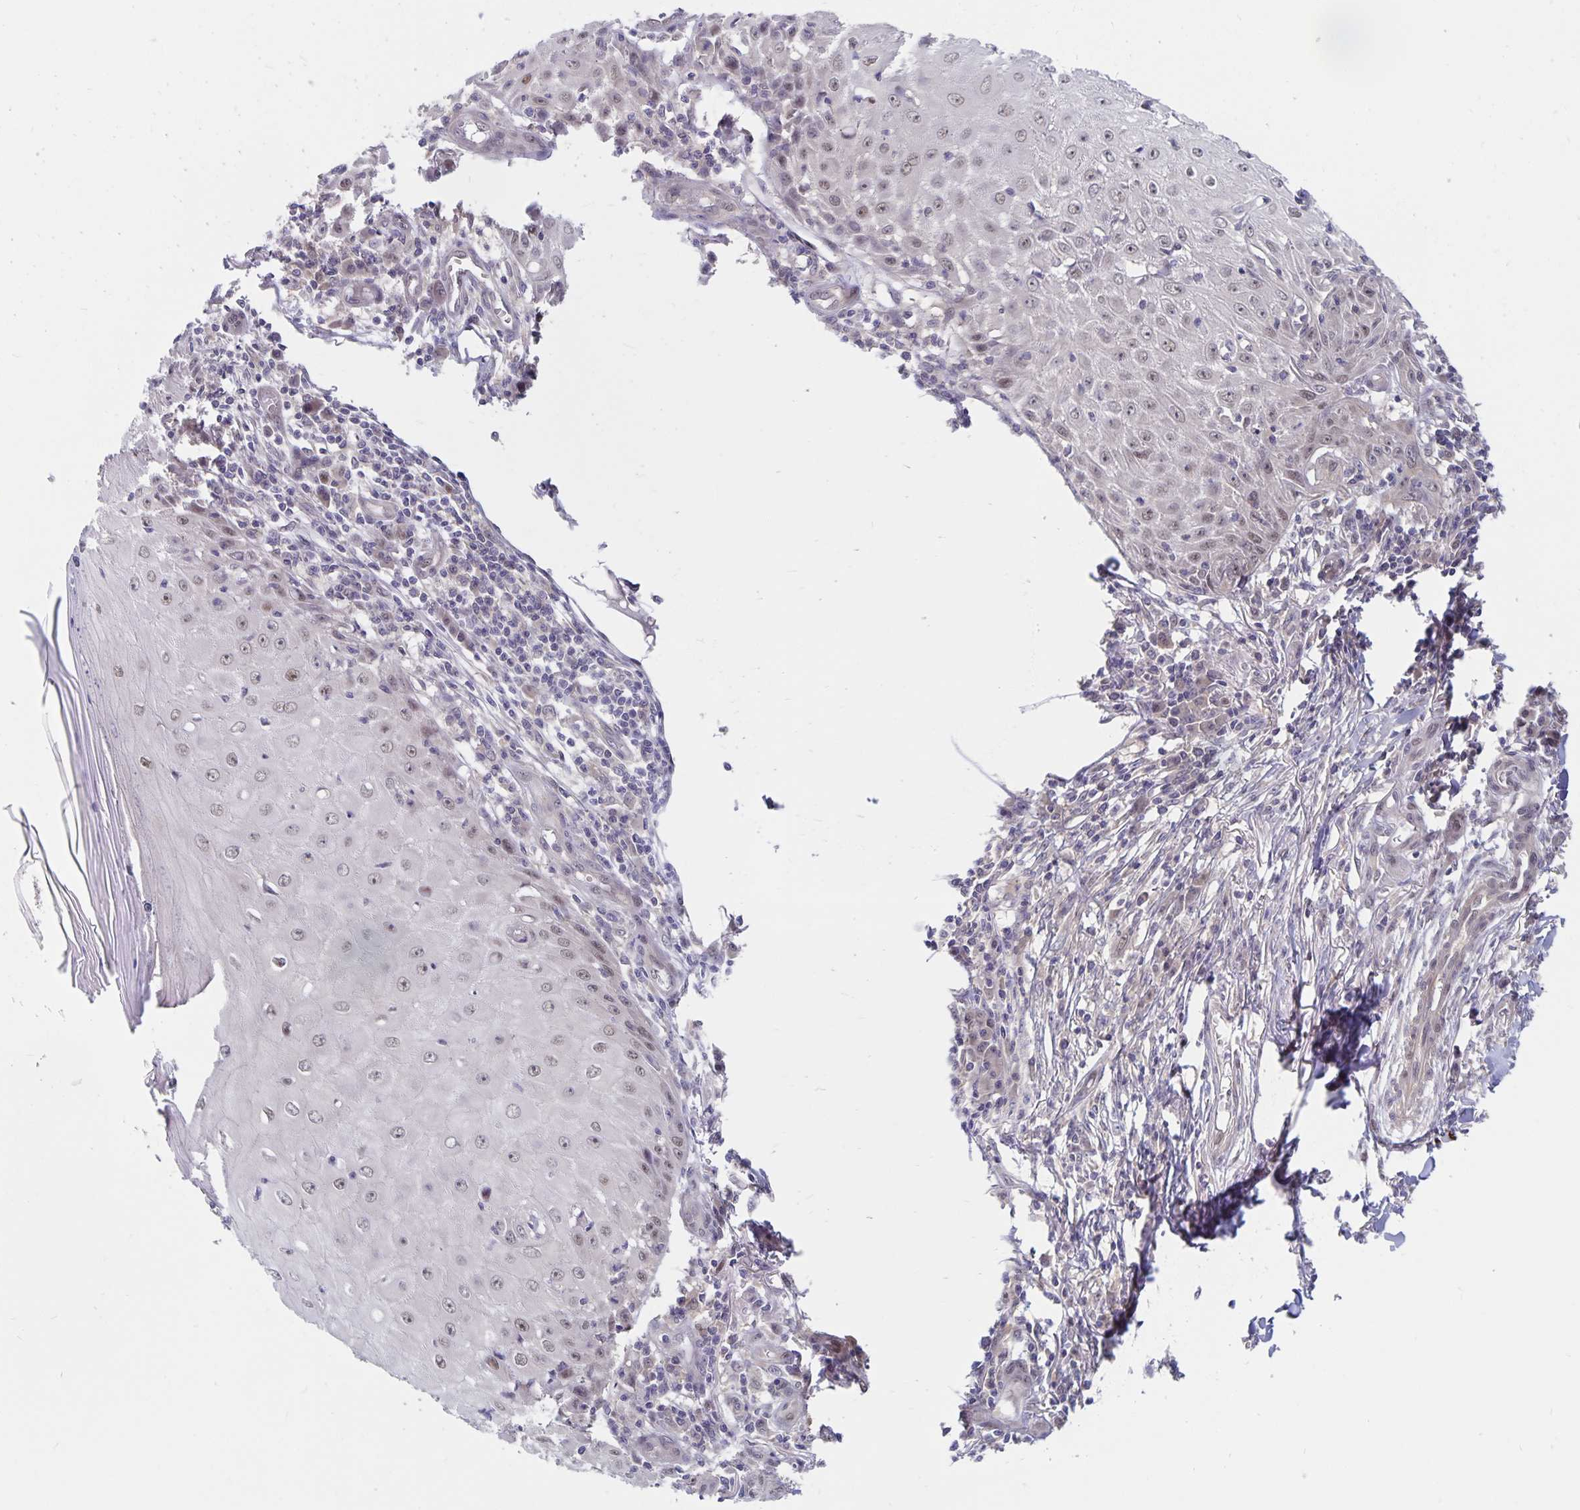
{"staining": {"intensity": "weak", "quantity": "<25%", "location": "nuclear"}, "tissue": "skin cancer", "cell_type": "Tumor cells", "image_type": "cancer", "snomed": [{"axis": "morphology", "description": "Squamous cell carcinoma, NOS"}, {"axis": "topography", "description": "Skin"}], "caption": "Immunohistochemical staining of human squamous cell carcinoma (skin) displays no significant positivity in tumor cells.", "gene": "BAG6", "patient": {"sex": "female", "age": 73}}